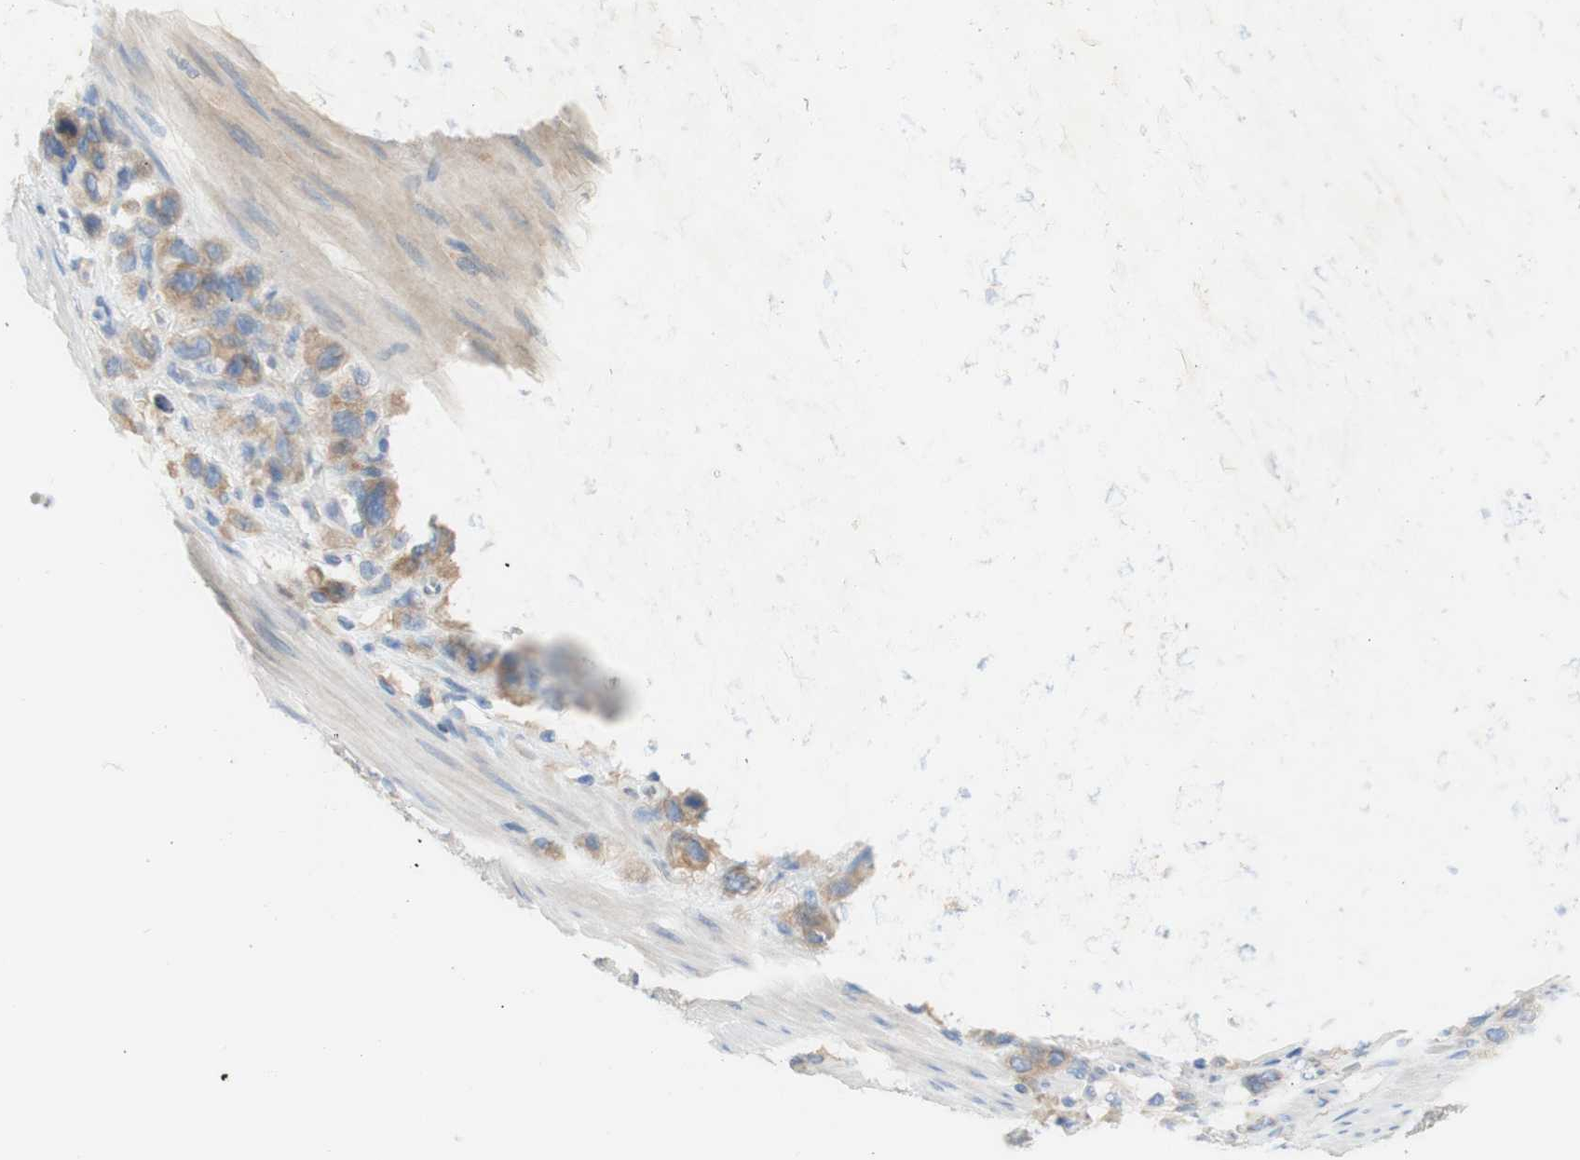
{"staining": {"intensity": "weak", "quantity": ">75%", "location": "cytoplasmic/membranous"}, "tissue": "stomach cancer", "cell_type": "Tumor cells", "image_type": "cancer", "snomed": [{"axis": "morphology", "description": "Adenocarcinoma, NOS"}, {"axis": "morphology", "description": "Adenocarcinoma, High grade"}, {"axis": "topography", "description": "Stomach, upper"}, {"axis": "topography", "description": "Stomach, lower"}], "caption": "Brown immunohistochemical staining in adenocarcinoma (stomach) exhibits weak cytoplasmic/membranous positivity in about >75% of tumor cells.", "gene": "ATP2B1", "patient": {"sex": "female", "age": 65}}